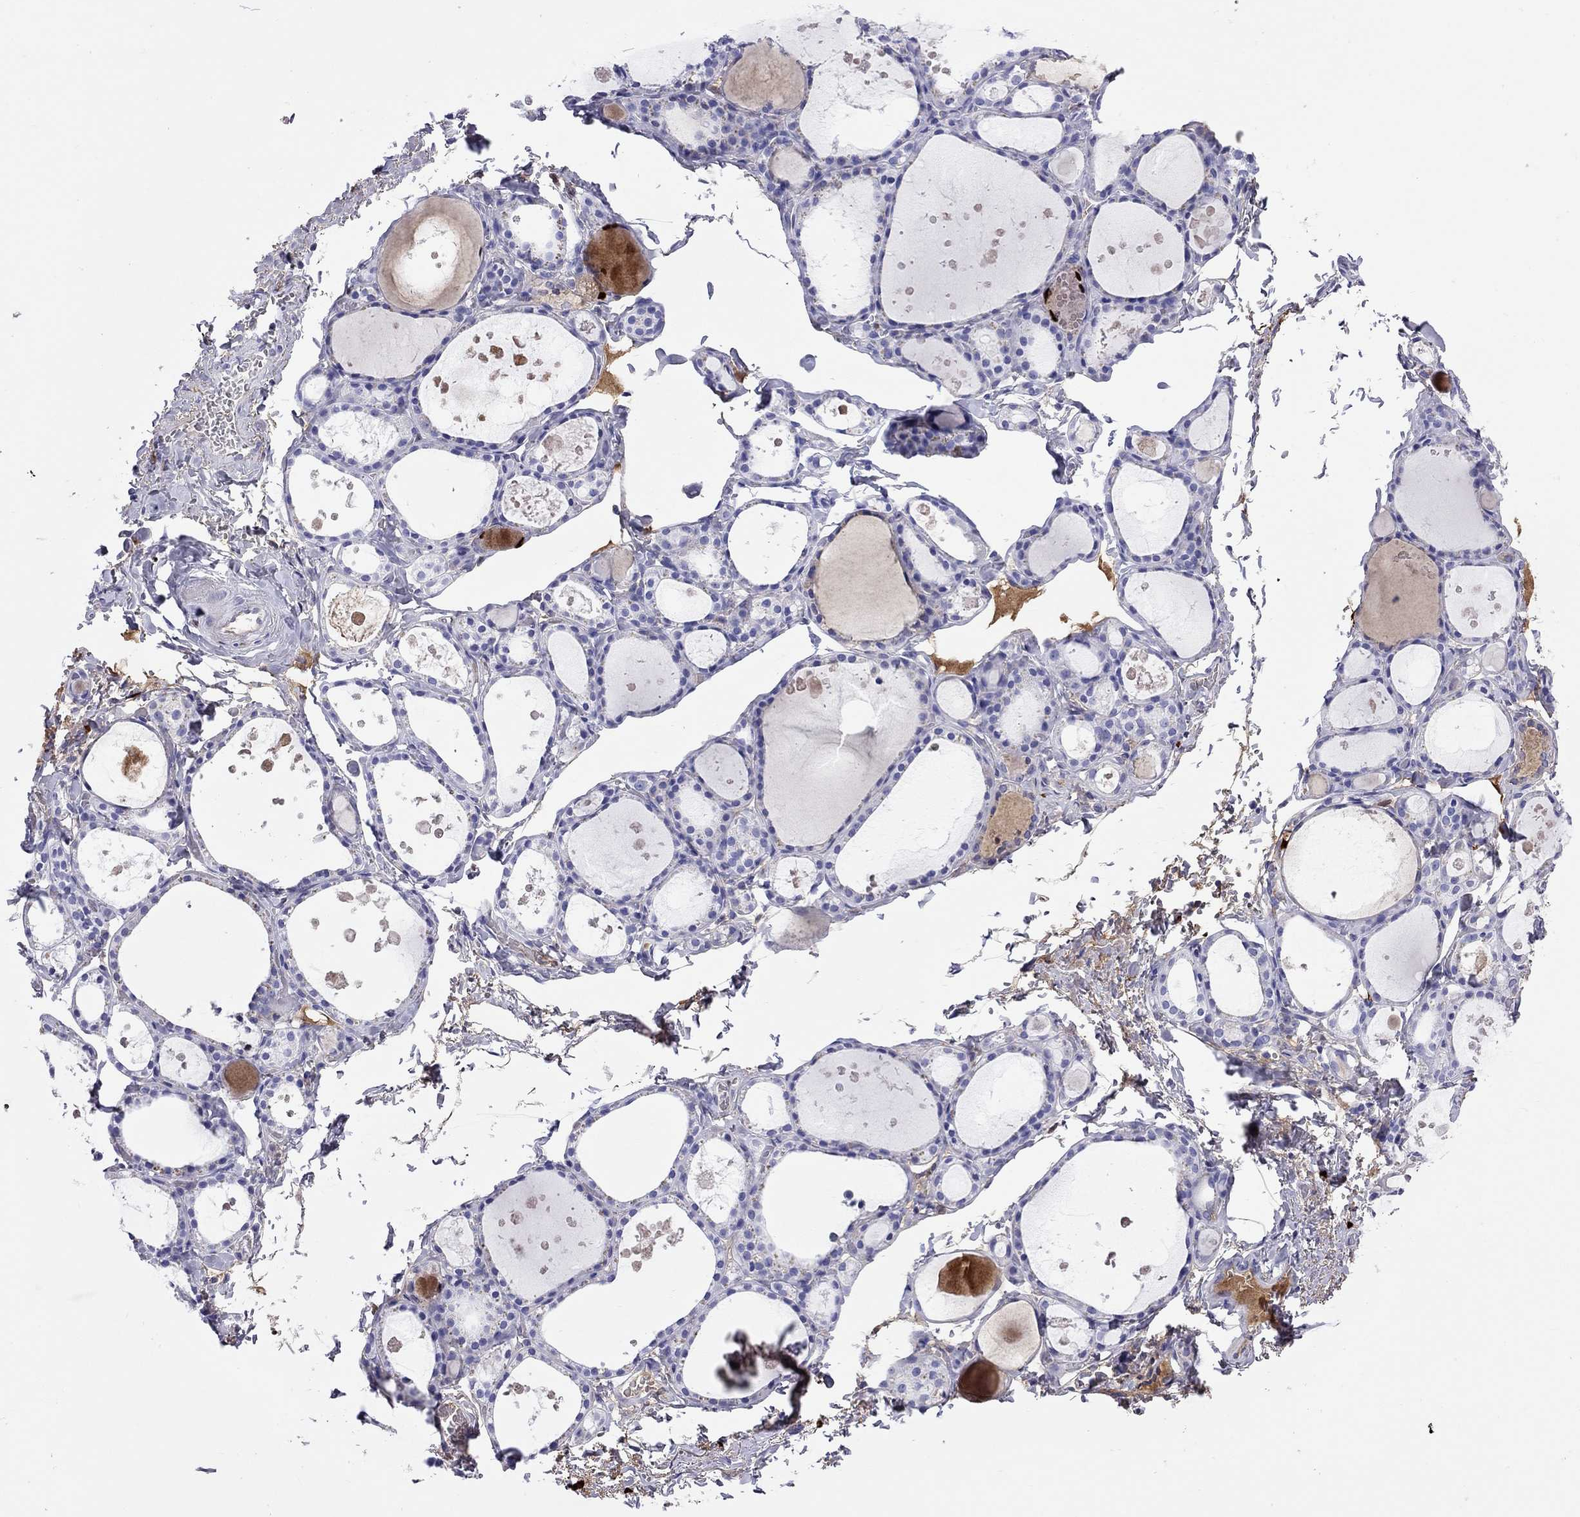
{"staining": {"intensity": "negative", "quantity": "none", "location": "none"}, "tissue": "thyroid gland", "cell_type": "Glandular cells", "image_type": "normal", "snomed": [{"axis": "morphology", "description": "Normal tissue, NOS"}, {"axis": "topography", "description": "Thyroid gland"}], "caption": "Immunohistochemical staining of normal thyroid gland exhibits no significant staining in glandular cells. (DAB IHC with hematoxylin counter stain).", "gene": "SERPINA3", "patient": {"sex": "male", "age": 68}}